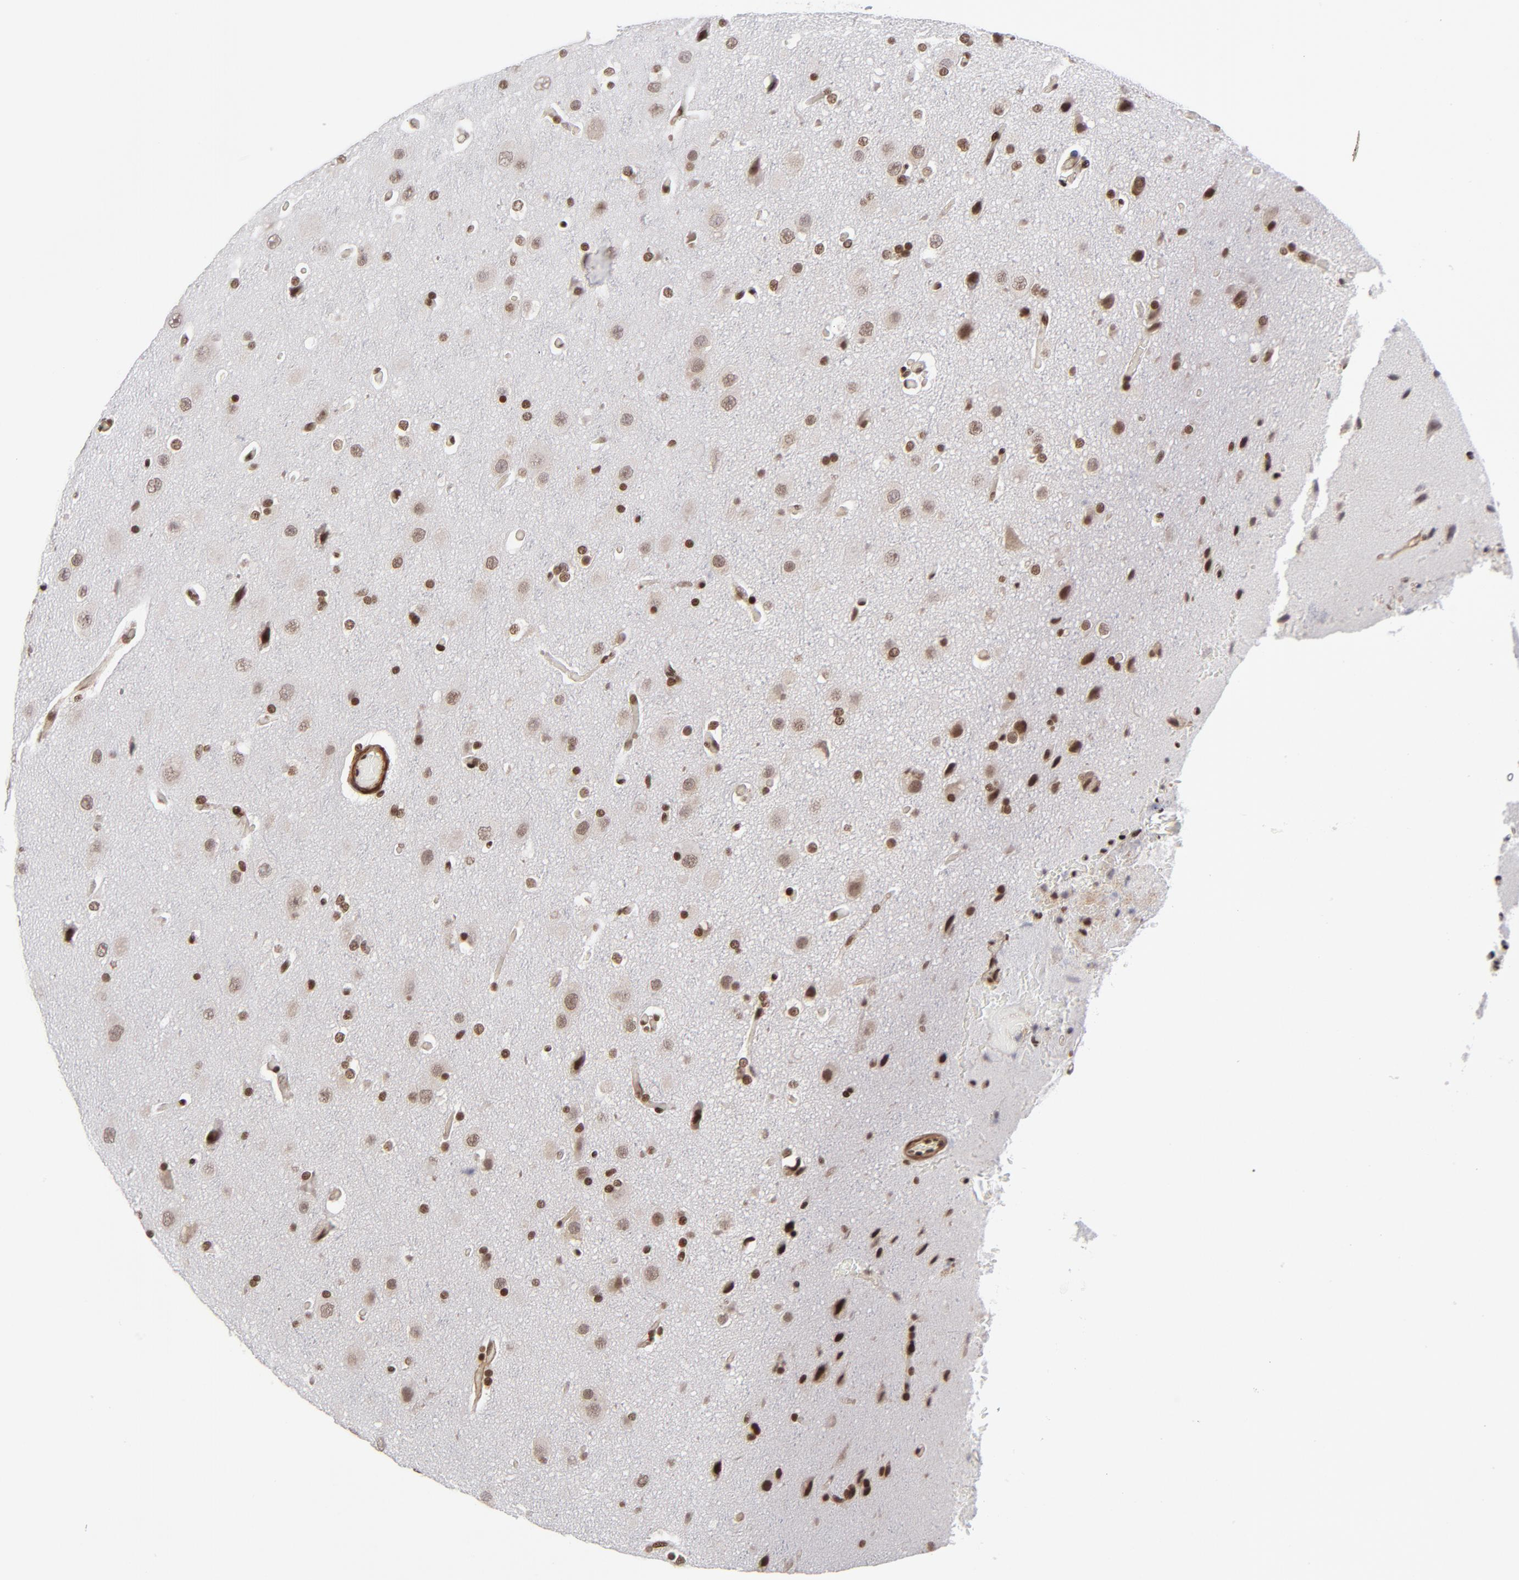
{"staining": {"intensity": "strong", "quantity": ">75%", "location": "nuclear"}, "tissue": "glioma", "cell_type": "Tumor cells", "image_type": "cancer", "snomed": [{"axis": "morphology", "description": "Glioma, malignant, Low grade"}, {"axis": "topography", "description": "Cerebral cortex"}], "caption": "Immunohistochemical staining of human malignant low-grade glioma shows high levels of strong nuclear protein expression in approximately >75% of tumor cells.", "gene": "CTCF", "patient": {"sex": "female", "age": 47}}